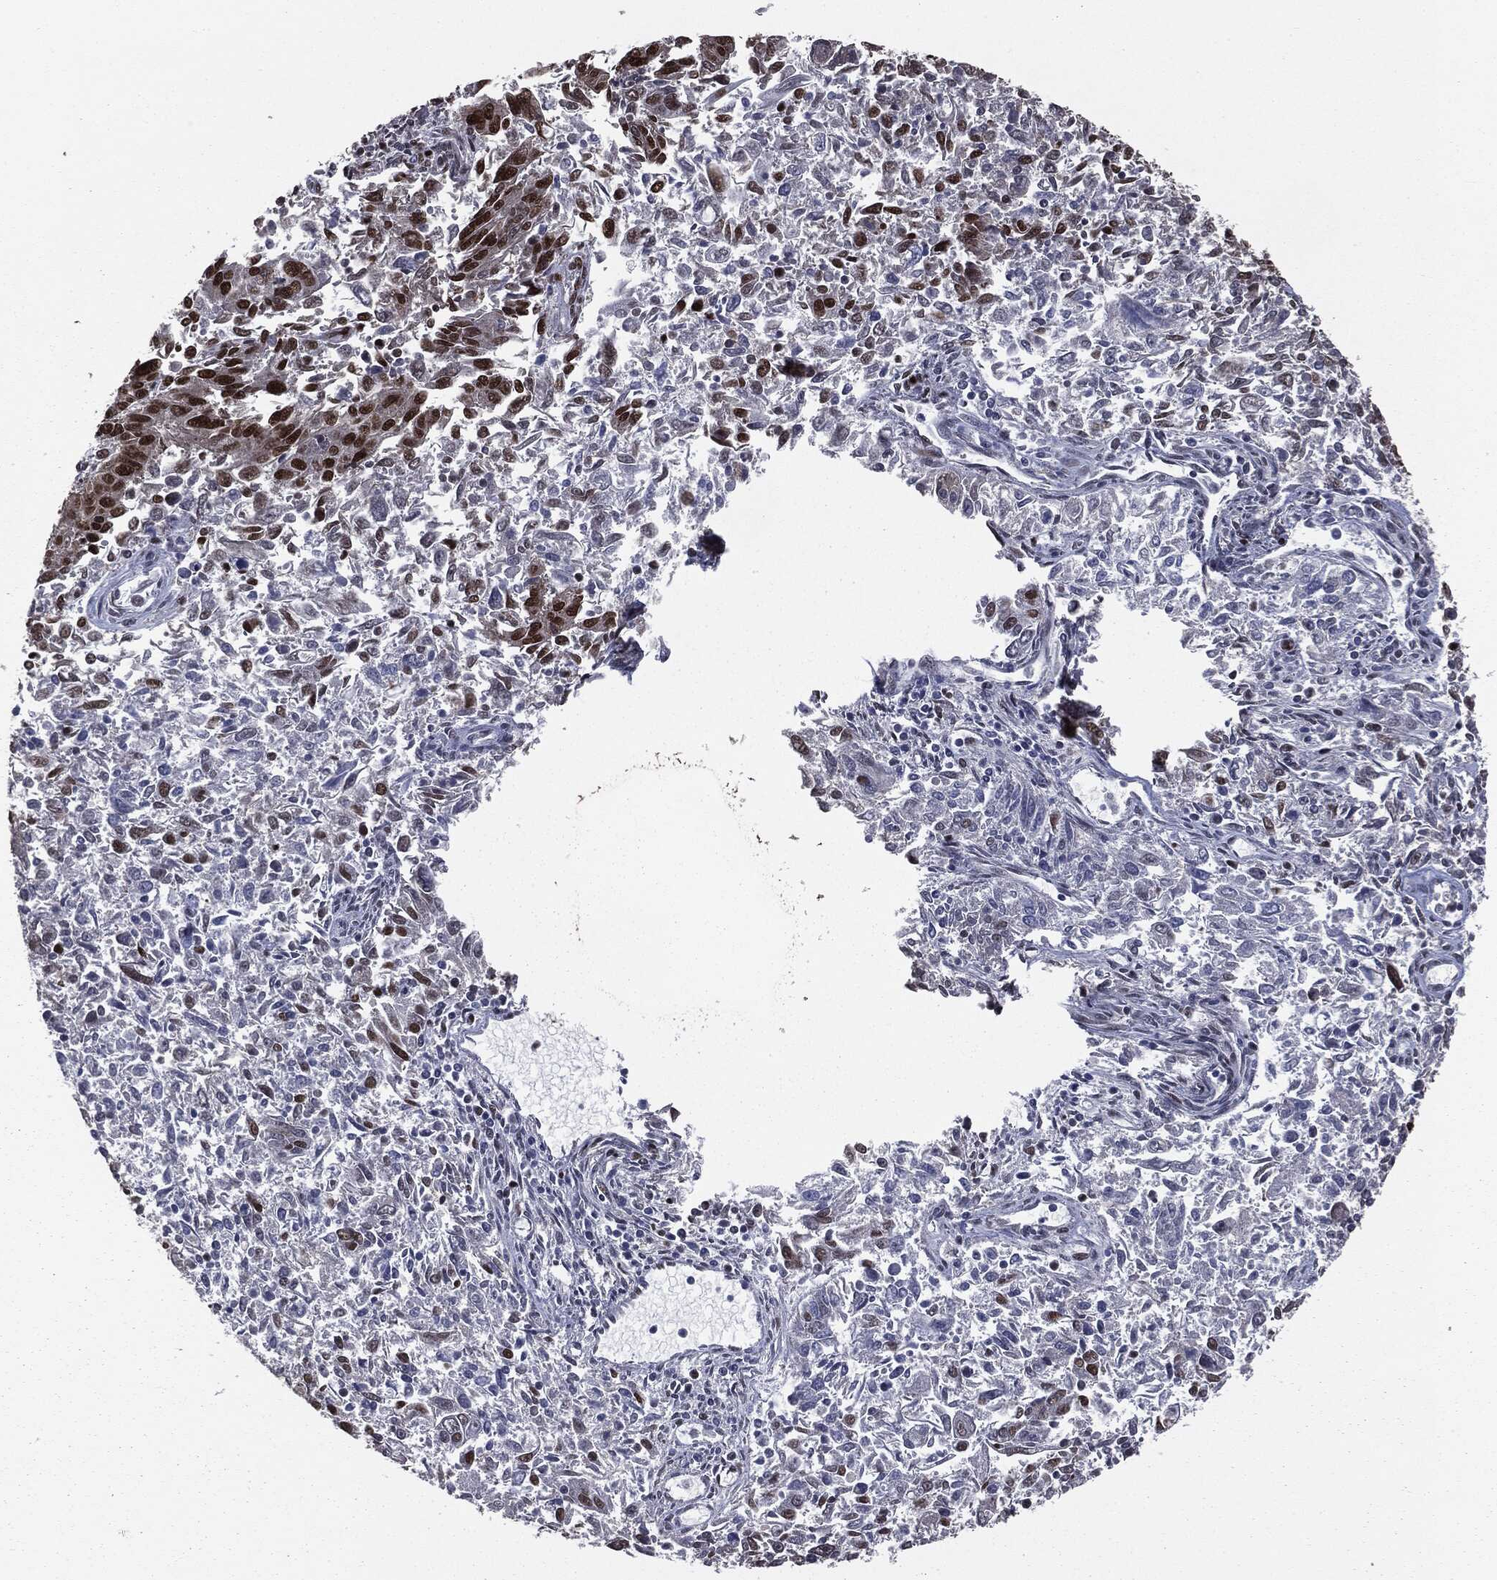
{"staining": {"intensity": "strong", "quantity": "<25%", "location": "nuclear"}, "tissue": "endometrial cancer", "cell_type": "Tumor cells", "image_type": "cancer", "snomed": [{"axis": "morphology", "description": "Adenocarcinoma, NOS"}, {"axis": "topography", "description": "Endometrium"}], "caption": "A high-resolution image shows immunohistochemistry (IHC) staining of endometrial cancer, which exhibits strong nuclear expression in about <25% of tumor cells.", "gene": "DVL2", "patient": {"sex": "female", "age": 42}}